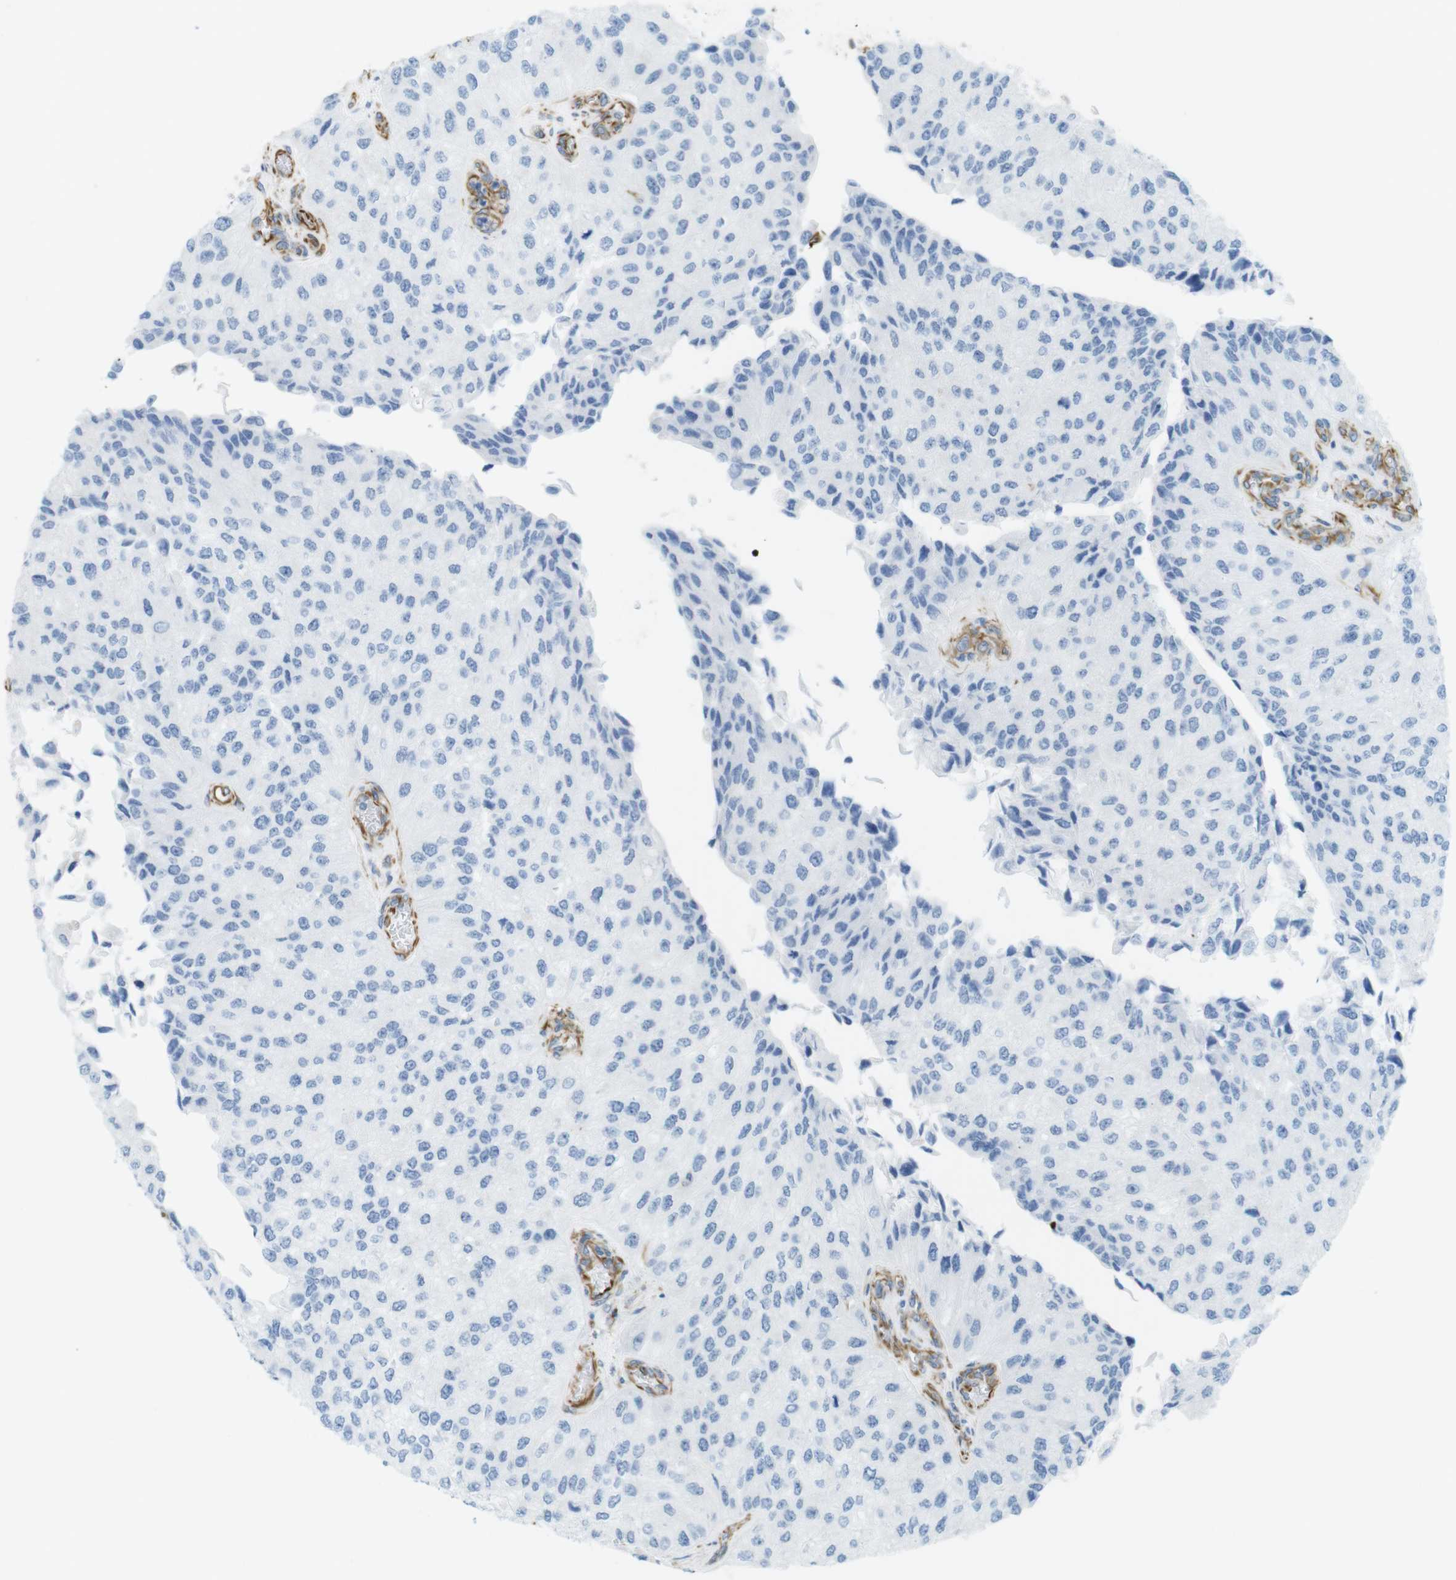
{"staining": {"intensity": "negative", "quantity": "none", "location": "none"}, "tissue": "urothelial cancer", "cell_type": "Tumor cells", "image_type": "cancer", "snomed": [{"axis": "morphology", "description": "Urothelial carcinoma, High grade"}, {"axis": "topography", "description": "Kidney"}, {"axis": "topography", "description": "Urinary bladder"}], "caption": "High magnification brightfield microscopy of urothelial cancer stained with DAB (3,3'-diaminobenzidine) (brown) and counterstained with hematoxylin (blue): tumor cells show no significant positivity. (Brightfield microscopy of DAB (3,3'-diaminobenzidine) immunohistochemistry at high magnification).", "gene": "MS4A10", "patient": {"sex": "male", "age": 77}}